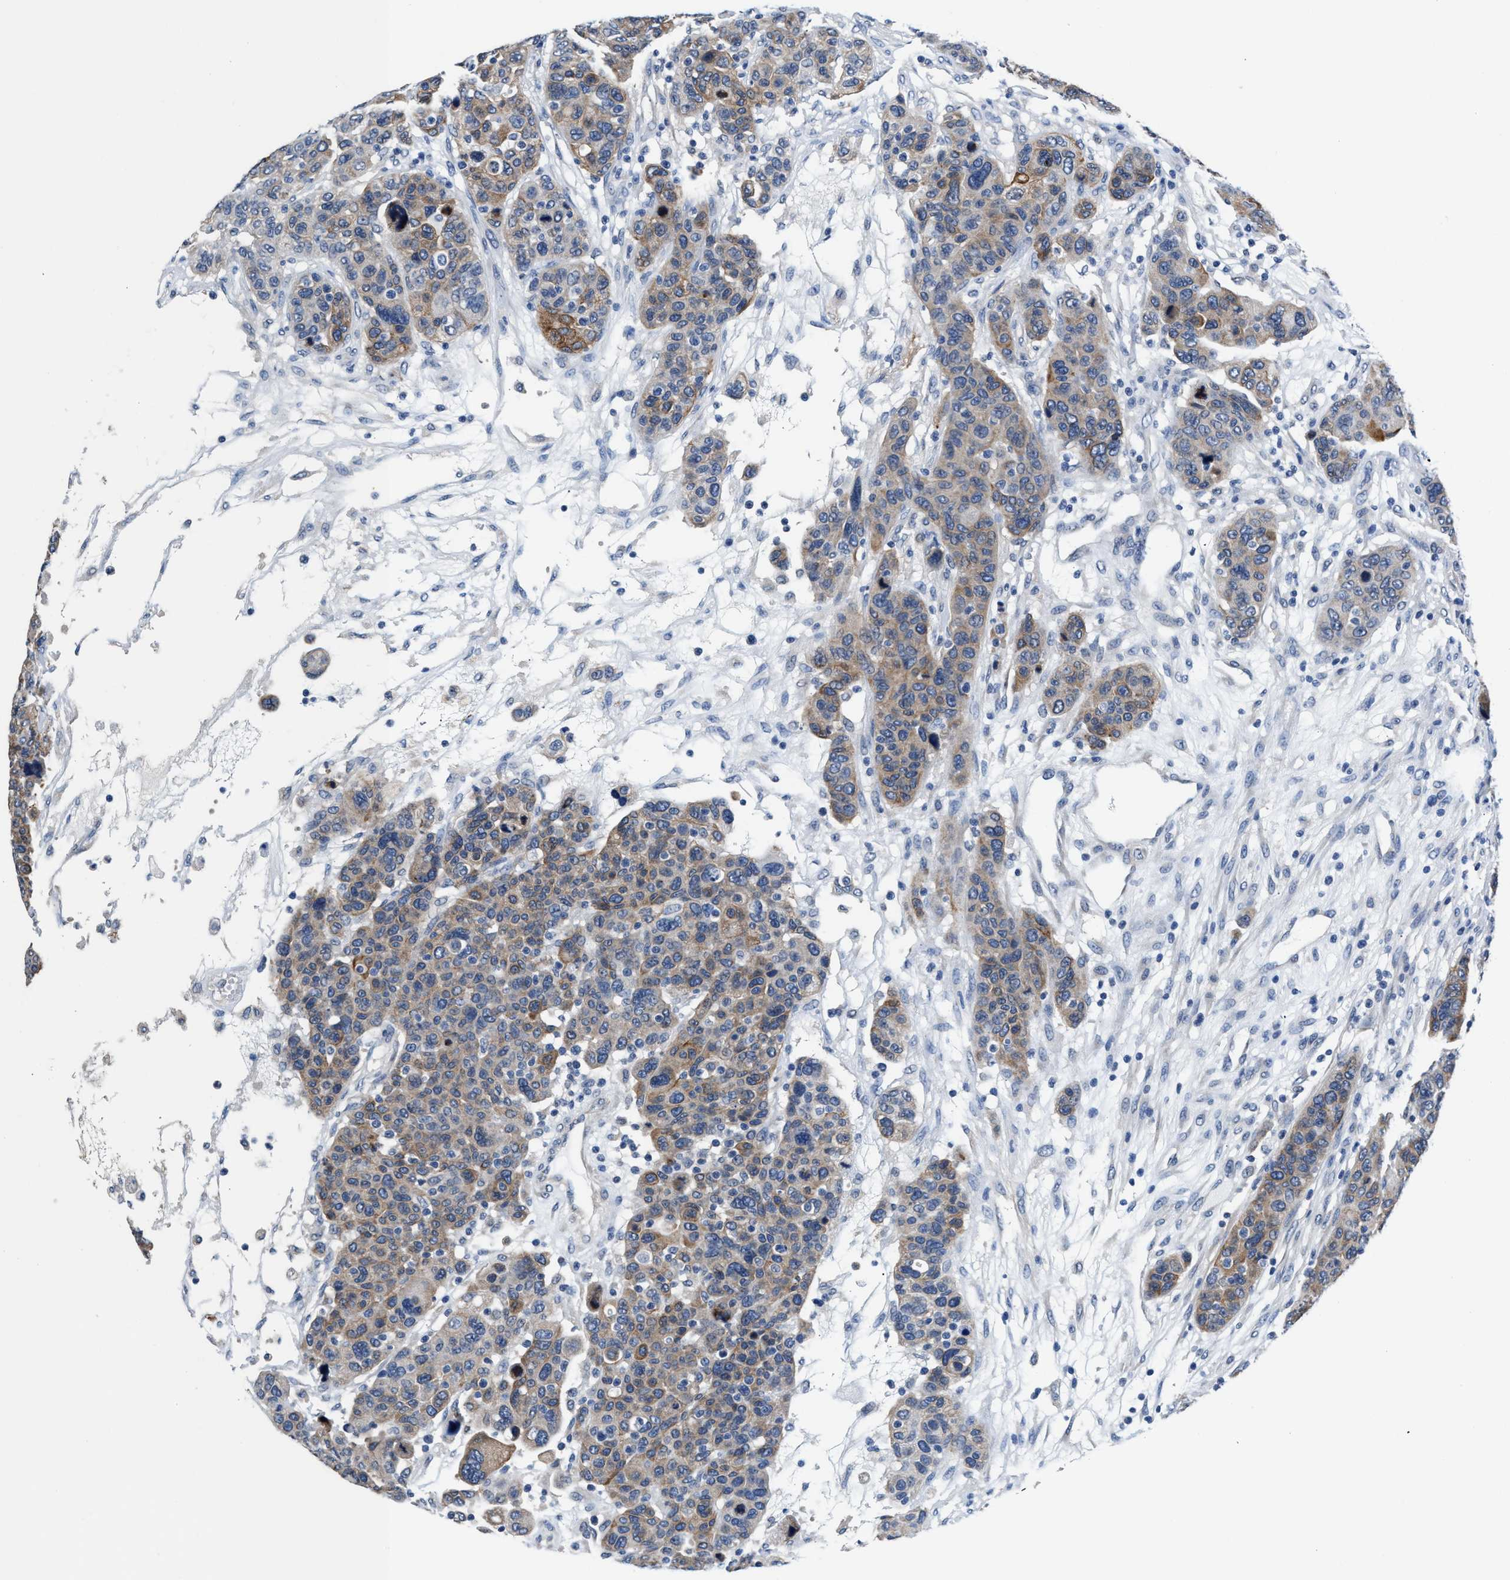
{"staining": {"intensity": "weak", "quantity": "25%-75%", "location": "cytoplasmic/membranous"}, "tissue": "breast cancer", "cell_type": "Tumor cells", "image_type": "cancer", "snomed": [{"axis": "morphology", "description": "Duct carcinoma"}, {"axis": "topography", "description": "Breast"}], "caption": "Immunohistochemistry histopathology image of neoplastic tissue: breast infiltrating ductal carcinoma stained using immunohistochemistry displays low levels of weak protein expression localized specifically in the cytoplasmic/membranous of tumor cells, appearing as a cytoplasmic/membranous brown color.", "gene": "MYH3", "patient": {"sex": "female", "age": 37}}